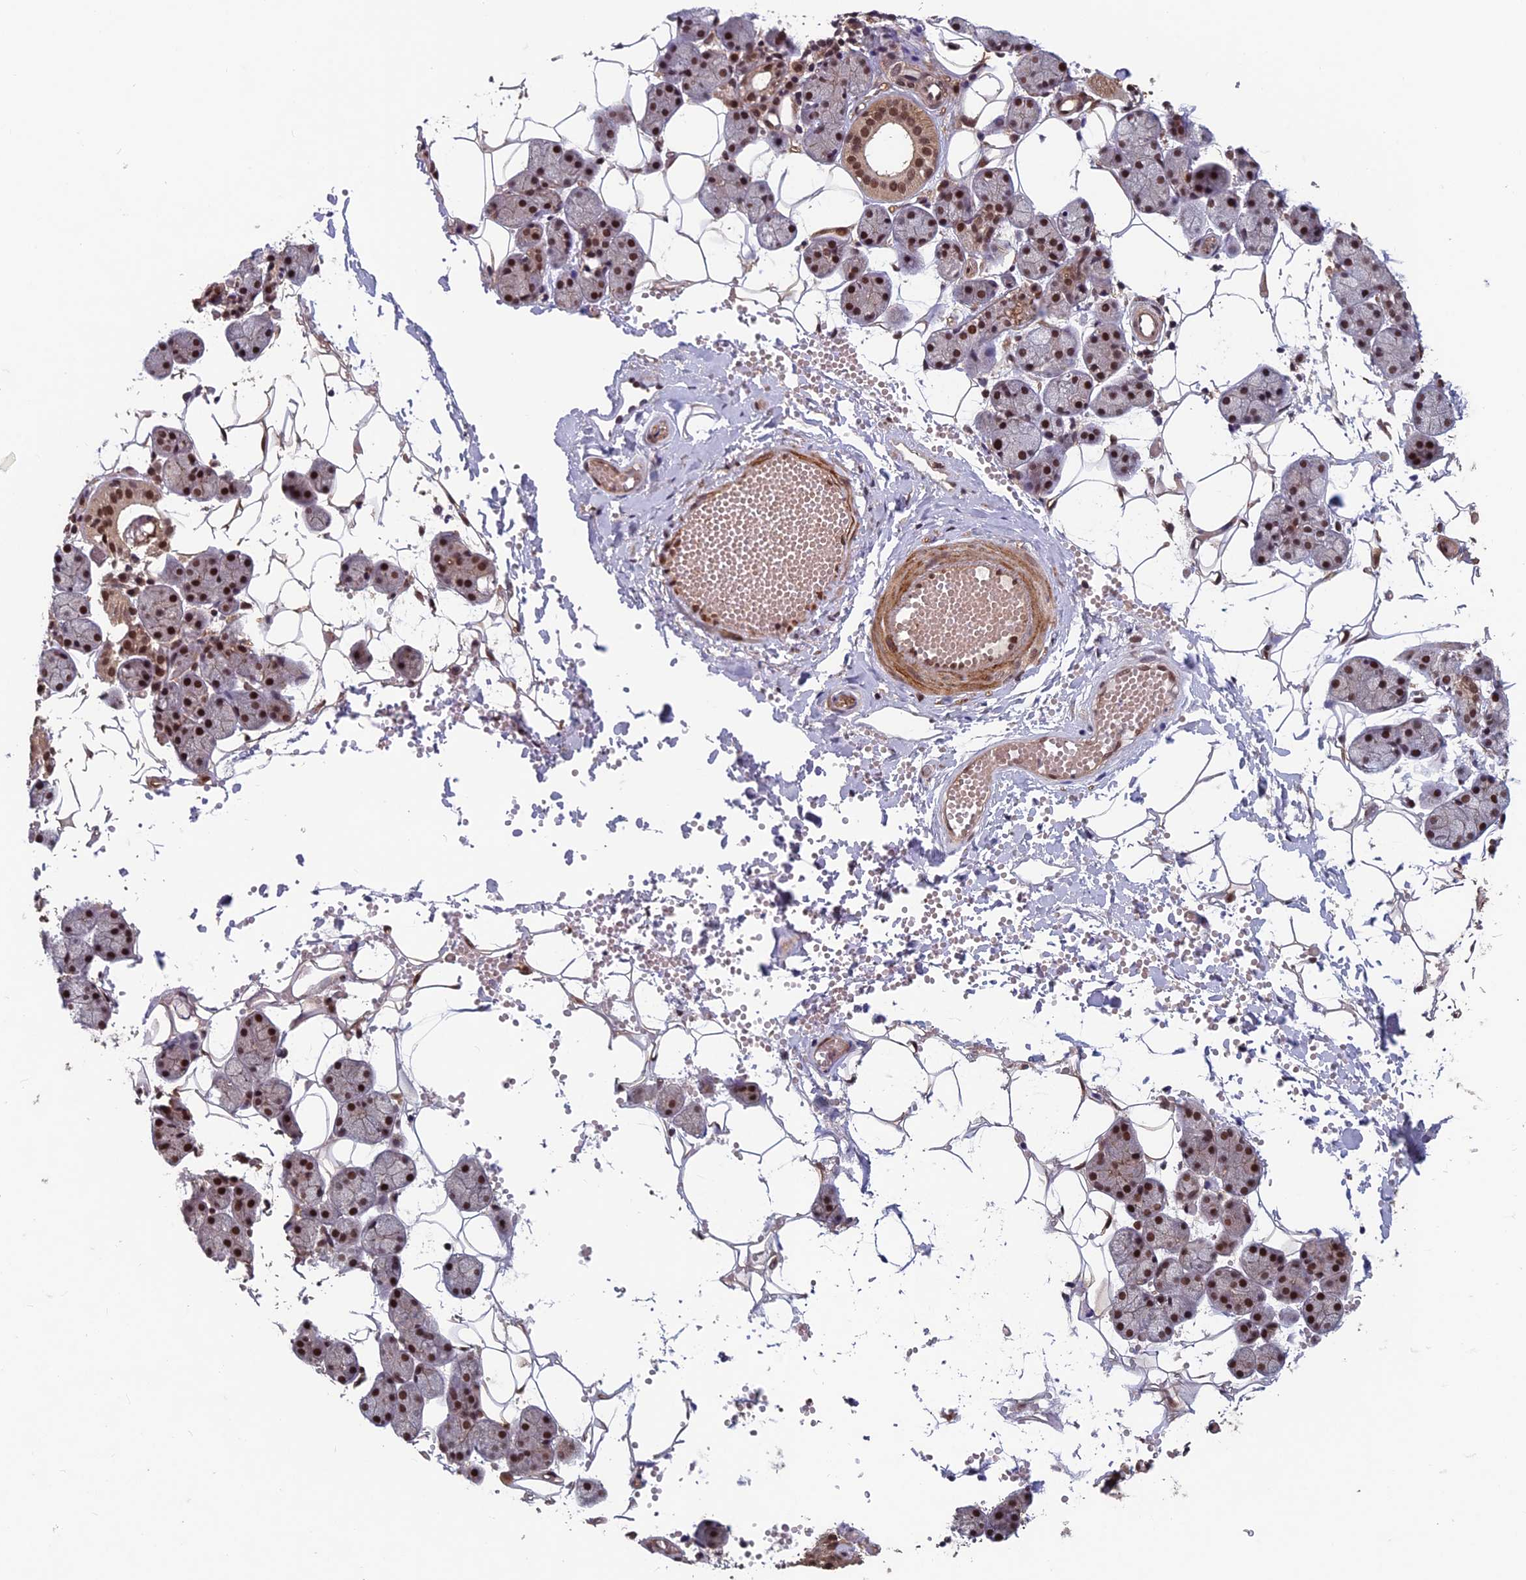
{"staining": {"intensity": "strong", "quantity": "25%-75%", "location": "cytoplasmic/membranous,nuclear"}, "tissue": "salivary gland", "cell_type": "Glandular cells", "image_type": "normal", "snomed": [{"axis": "morphology", "description": "Normal tissue, NOS"}, {"axis": "topography", "description": "Salivary gland"}], "caption": "A high-resolution photomicrograph shows IHC staining of benign salivary gland, which shows strong cytoplasmic/membranous,nuclear positivity in about 25%-75% of glandular cells. (brown staining indicates protein expression, while blue staining denotes nuclei).", "gene": "FAM53C", "patient": {"sex": "female", "age": 33}}